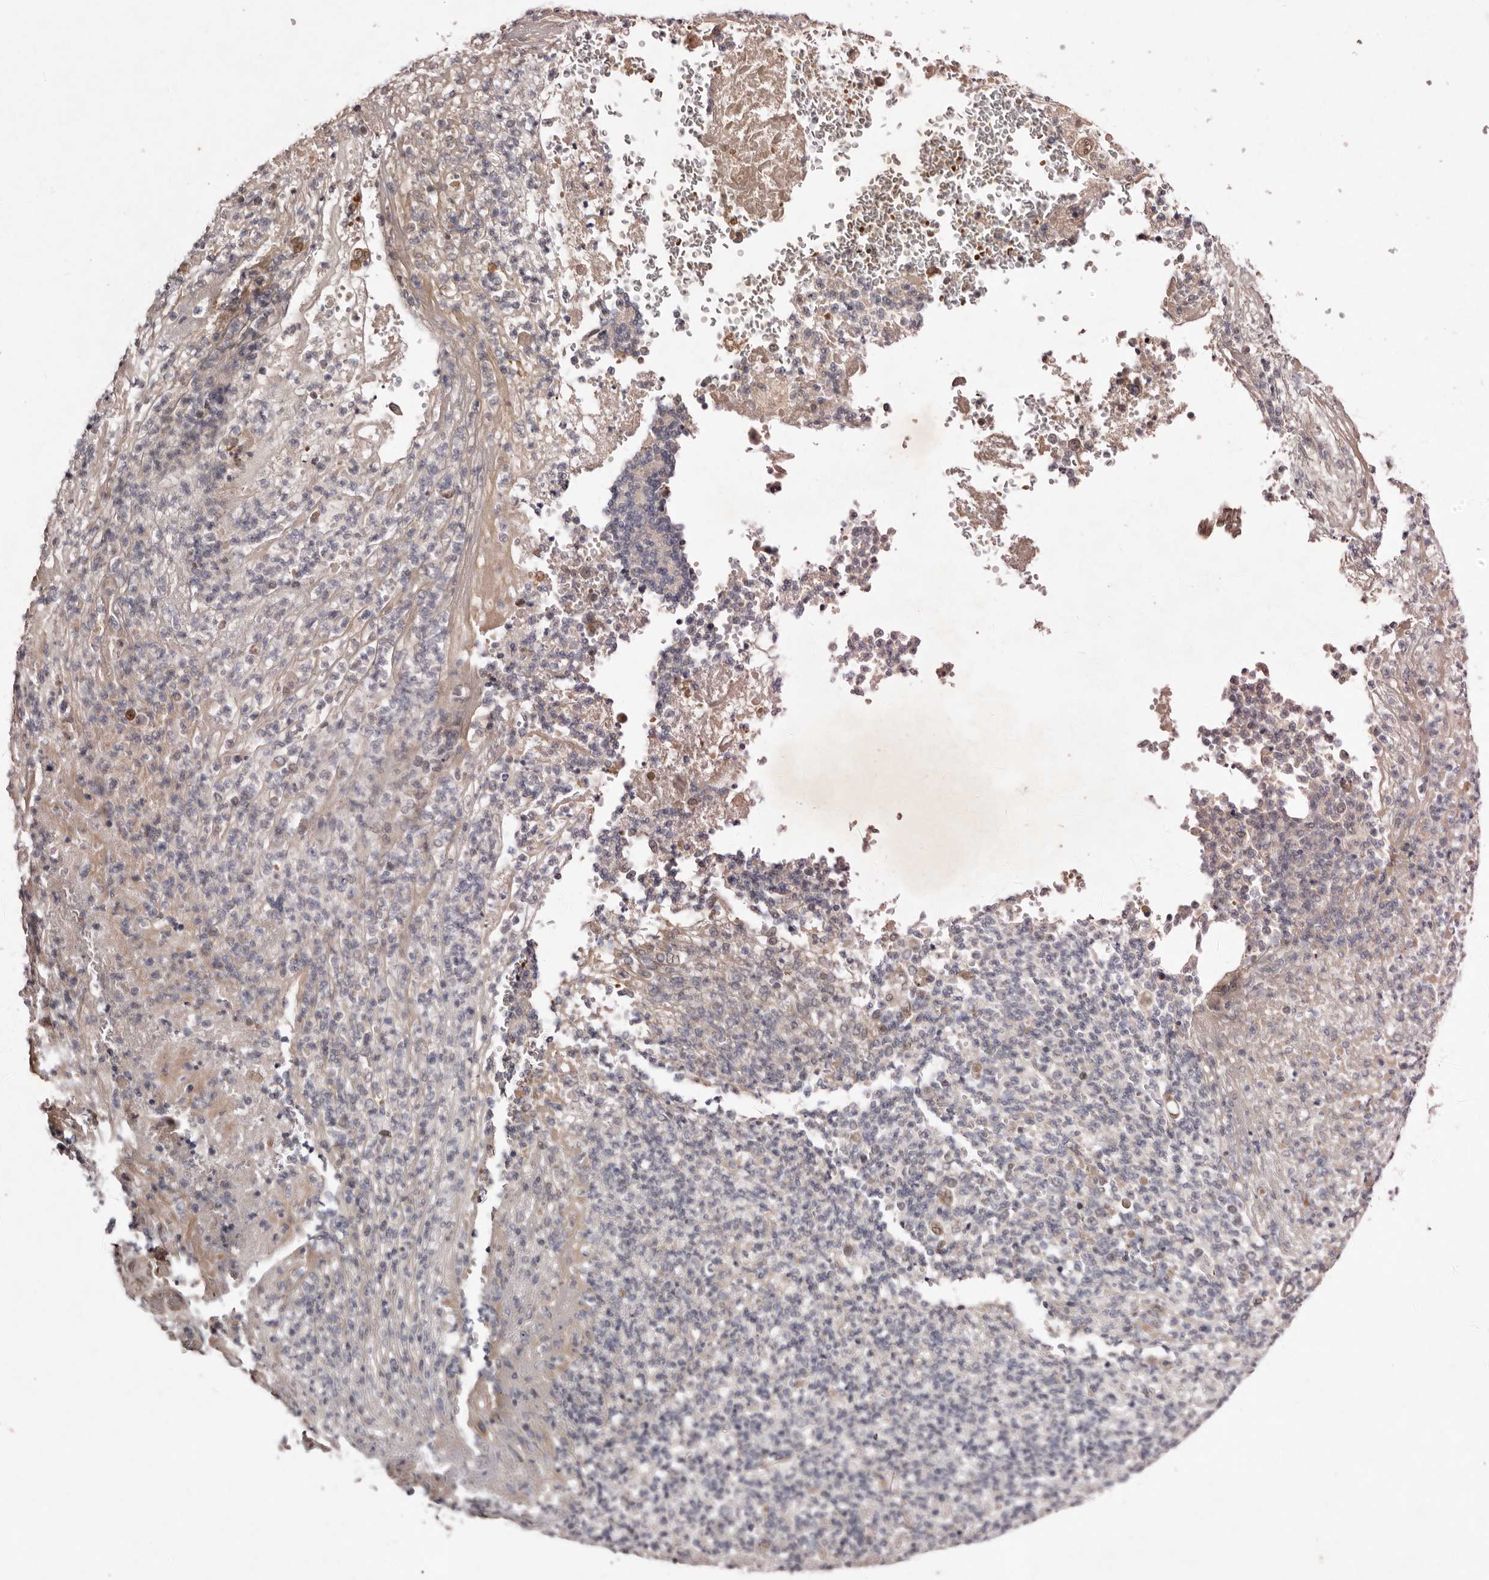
{"staining": {"intensity": "weak", "quantity": ">75%", "location": "cytoplasmic/membranous,nuclear"}, "tissue": "stomach cancer", "cell_type": "Tumor cells", "image_type": "cancer", "snomed": [{"axis": "morphology", "description": "Adenocarcinoma, NOS"}, {"axis": "topography", "description": "Stomach"}], "caption": "A photomicrograph of human stomach adenocarcinoma stained for a protein exhibits weak cytoplasmic/membranous and nuclear brown staining in tumor cells.", "gene": "ABL1", "patient": {"sex": "female", "age": 73}}